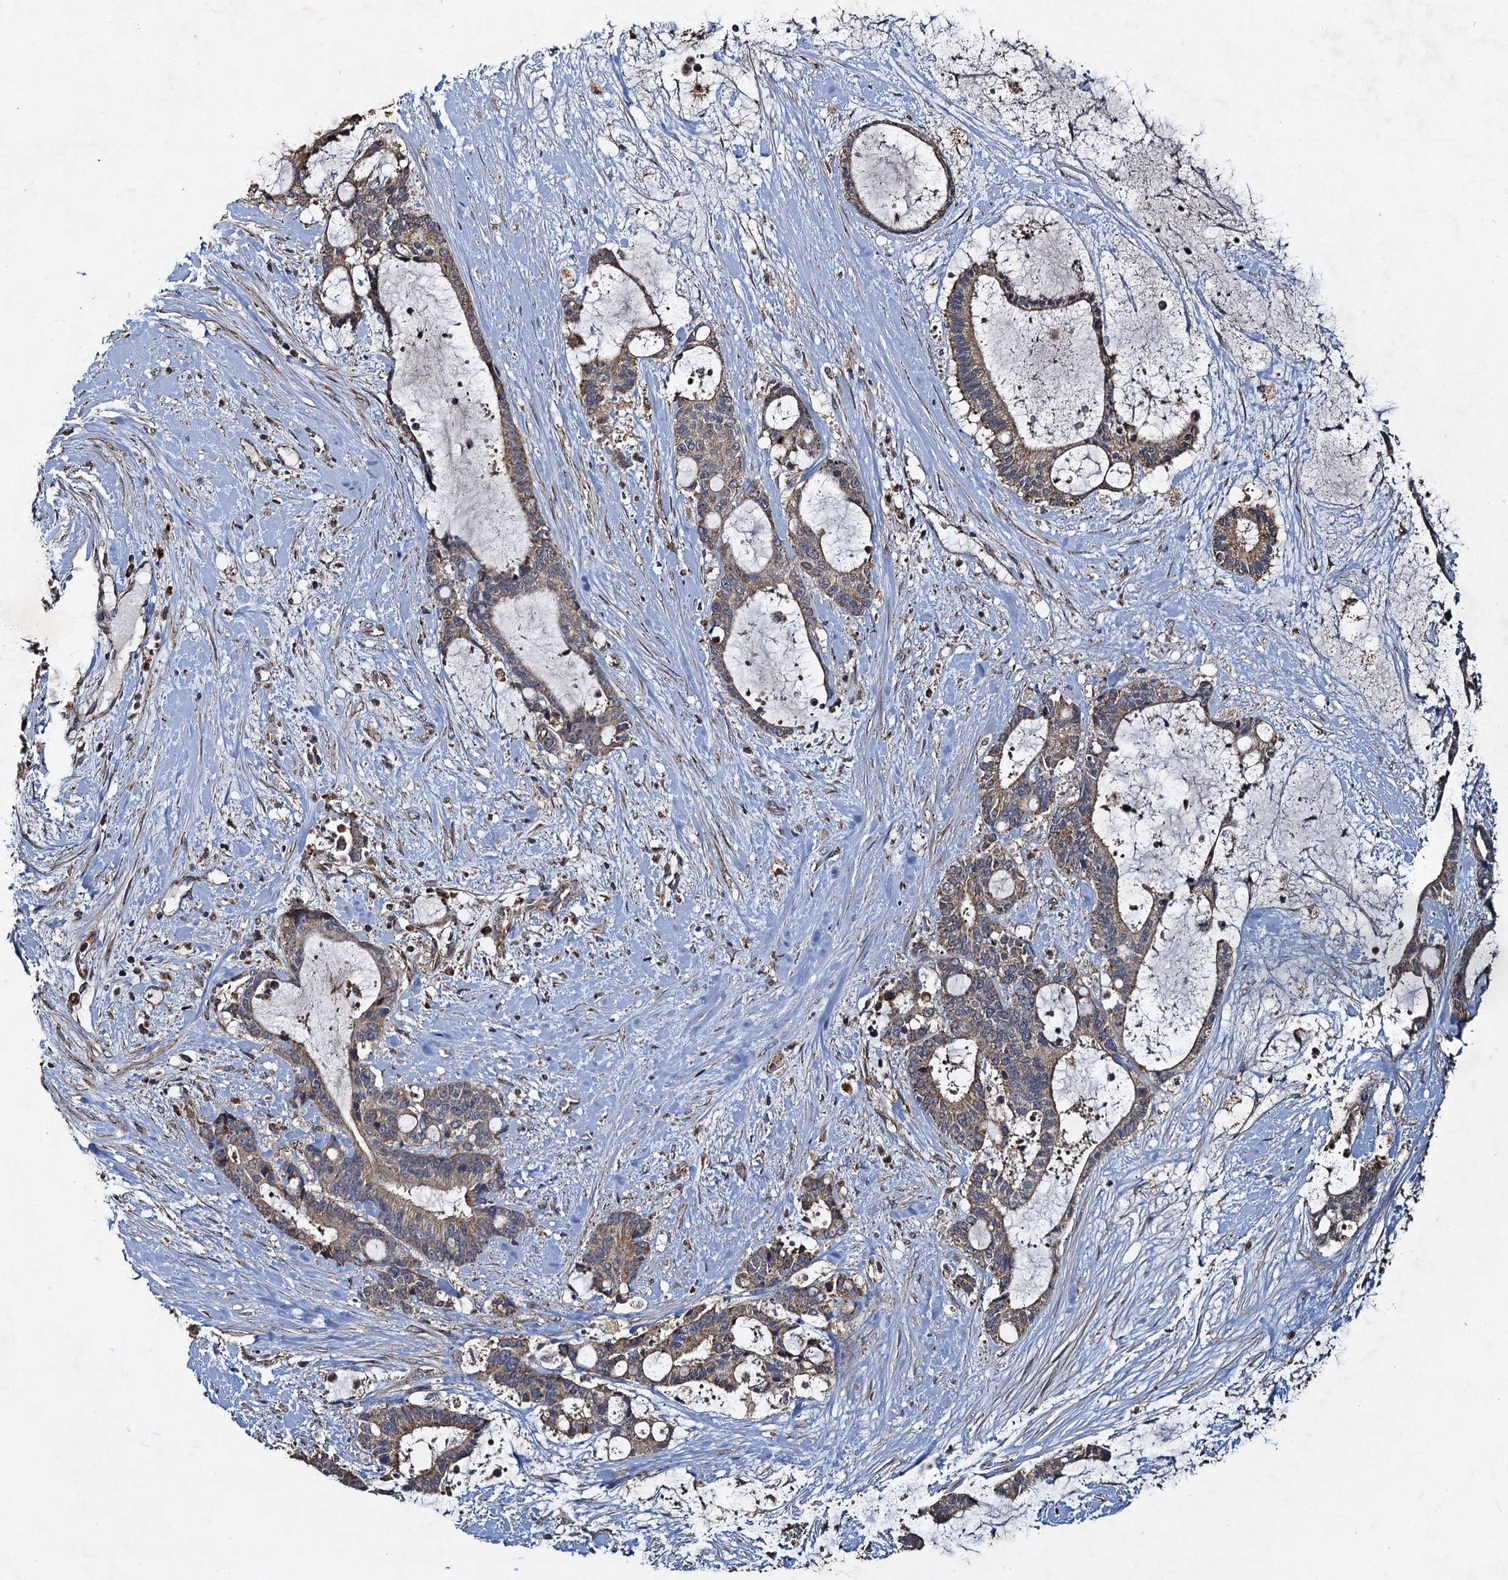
{"staining": {"intensity": "moderate", "quantity": ">75%", "location": "cytoplasmic/membranous"}, "tissue": "liver cancer", "cell_type": "Tumor cells", "image_type": "cancer", "snomed": [{"axis": "morphology", "description": "Normal tissue, NOS"}, {"axis": "morphology", "description": "Cholangiocarcinoma"}, {"axis": "topography", "description": "Liver"}, {"axis": "topography", "description": "Peripheral nerve tissue"}], "caption": "Moderate cytoplasmic/membranous positivity for a protein is appreciated in approximately >75% of tumor cells of liver cancer (cholangiocarcinoma) using immunohistochemistry (IHC).", "gene": "NDUFA13", "patient": {"sex": "female", "age": 73}}